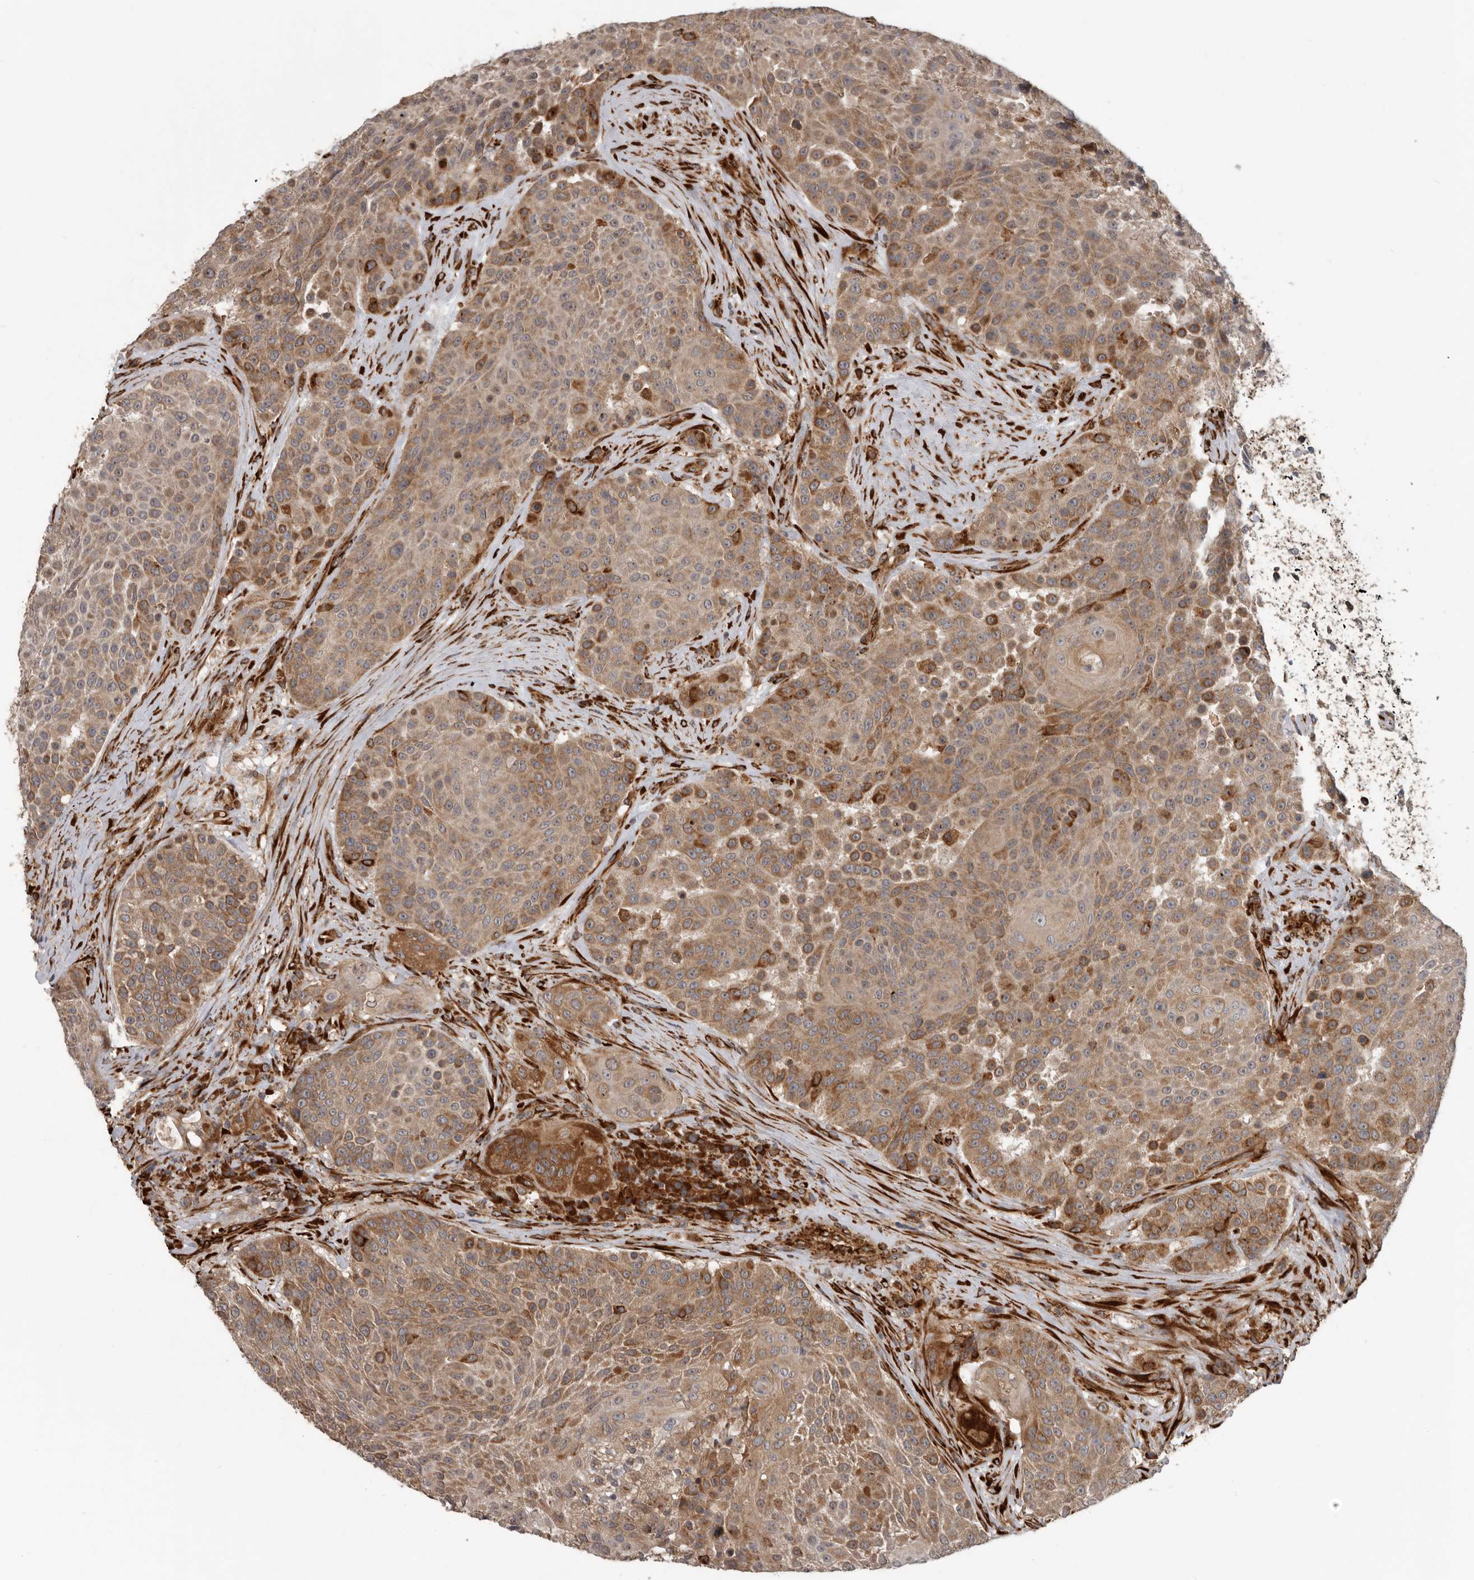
{"staining": {"intensity": "moderate", "quantity": ">75%", "location": "cytoplasmic/membranous"}, "tissue": "urothelial cancer", "cell_type": "Tumor cells", "image_type": "cancer", "snomed": [{"axis": "morphology", "description": "Urothelial carcinoma, High grade"}, {"axis": "topography", "description": "Urinary bladder"}], "caption": "High-magnification brightfield microscopy of high-grade urothelial carcinoma stained with DAB (3,3'-diaminobenzidine) (brown) and counterstained with hematoxylin (blue). tumor cells exhibit moderate cytoplasmic/membranous expression is appreciated in about>75% of cells.", "gene": "CEP350", "patient": {"sex": "female", "age": 63}}